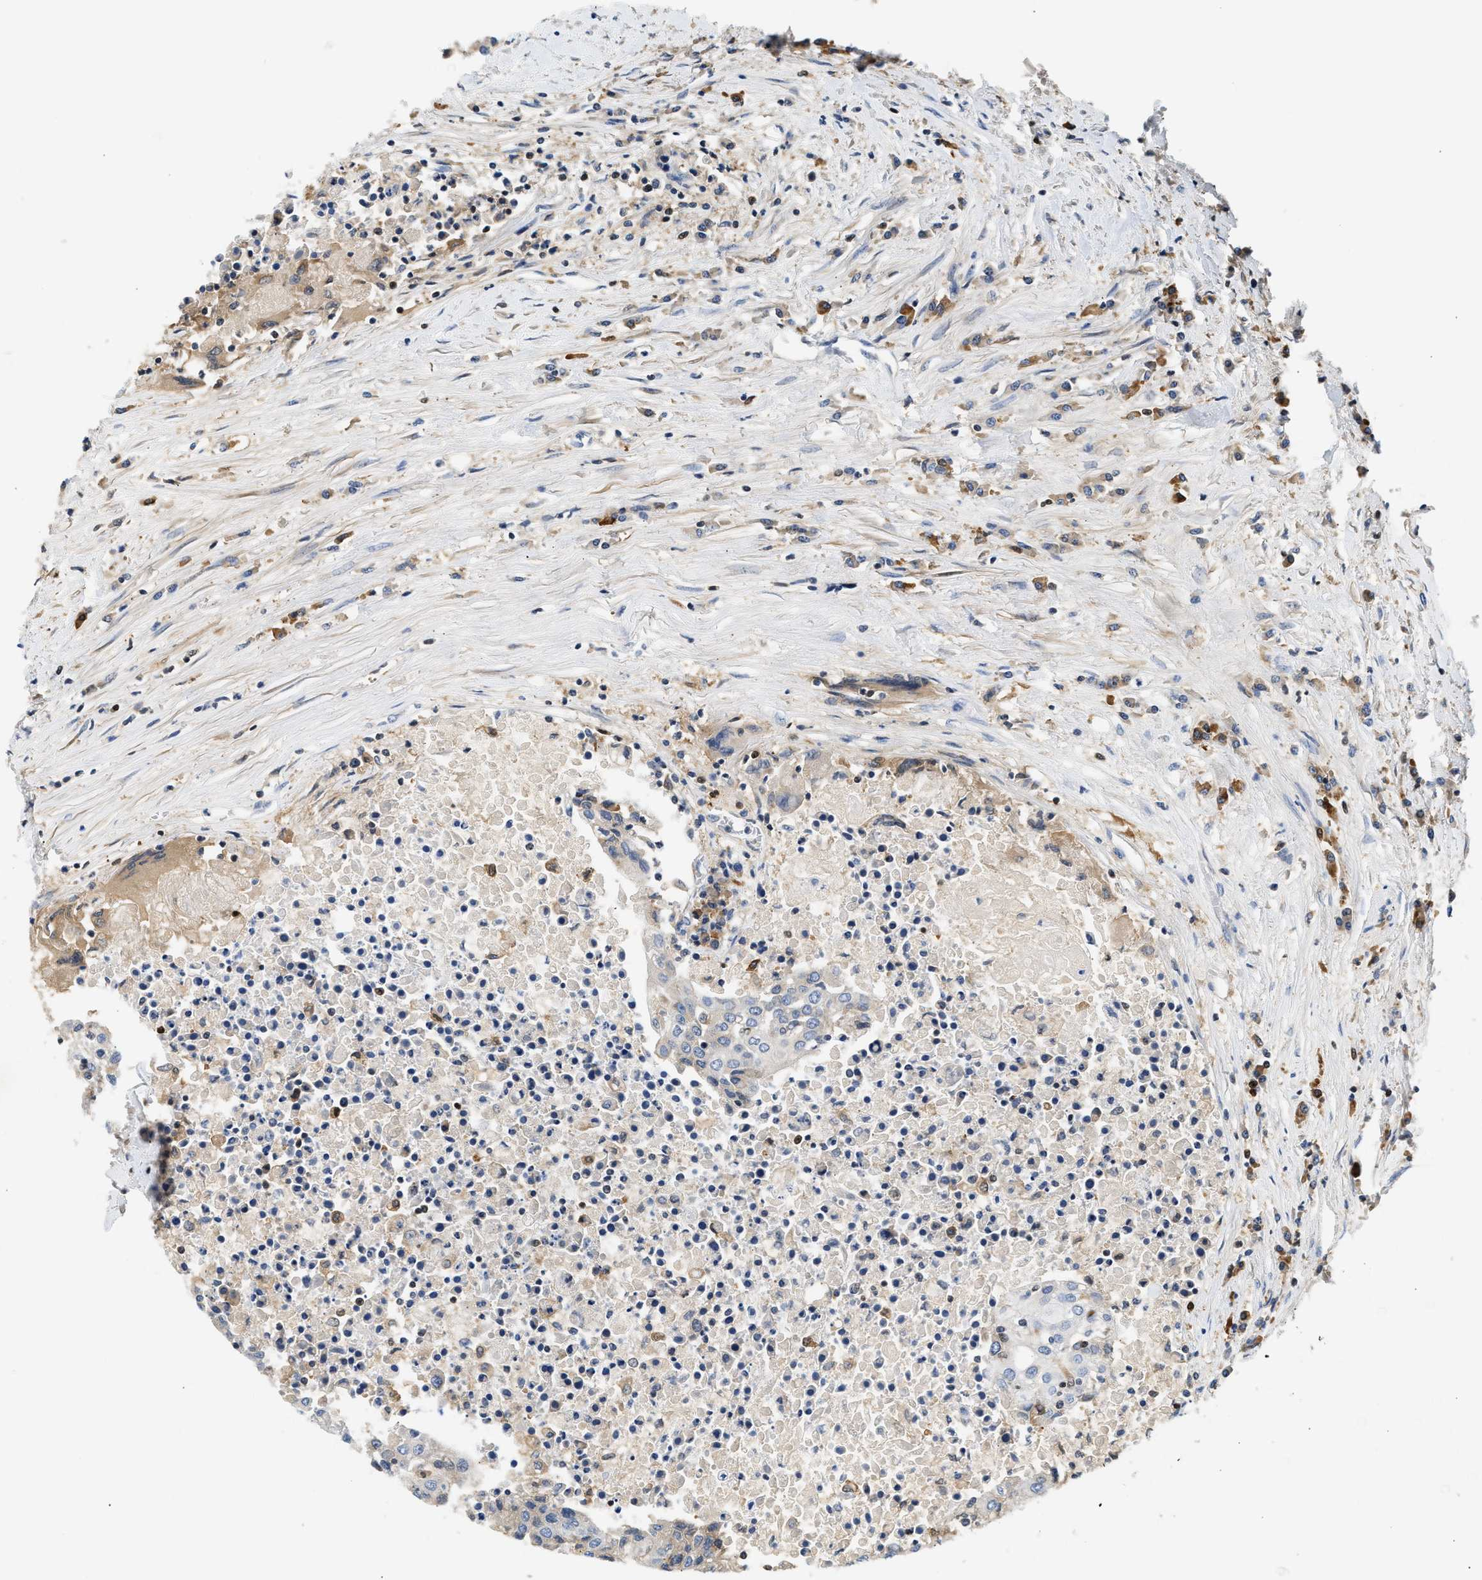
{"staining": {"intensity": "negative", "quantity": "none", "location": "none"}, "tissue": "urothelial cancer", "cell_type": "Tumor cells", "image_type": "cancer", "snomed": [{"axis": "morphology", "description": "Urothelial carcinoma, High grade"}, {"axis": "topography", "description": "Urinary bladder"}], "caption": "Tumor cells show no significant protein expression in high-grade urothelial carcinoma. (DAB (3,3'-diaminobenzidine) immunohistochemistry (IHC) with hematoxylin counter stain).", "gene": "SLIT2", "patient": {"sex": "female", "age": 85}}